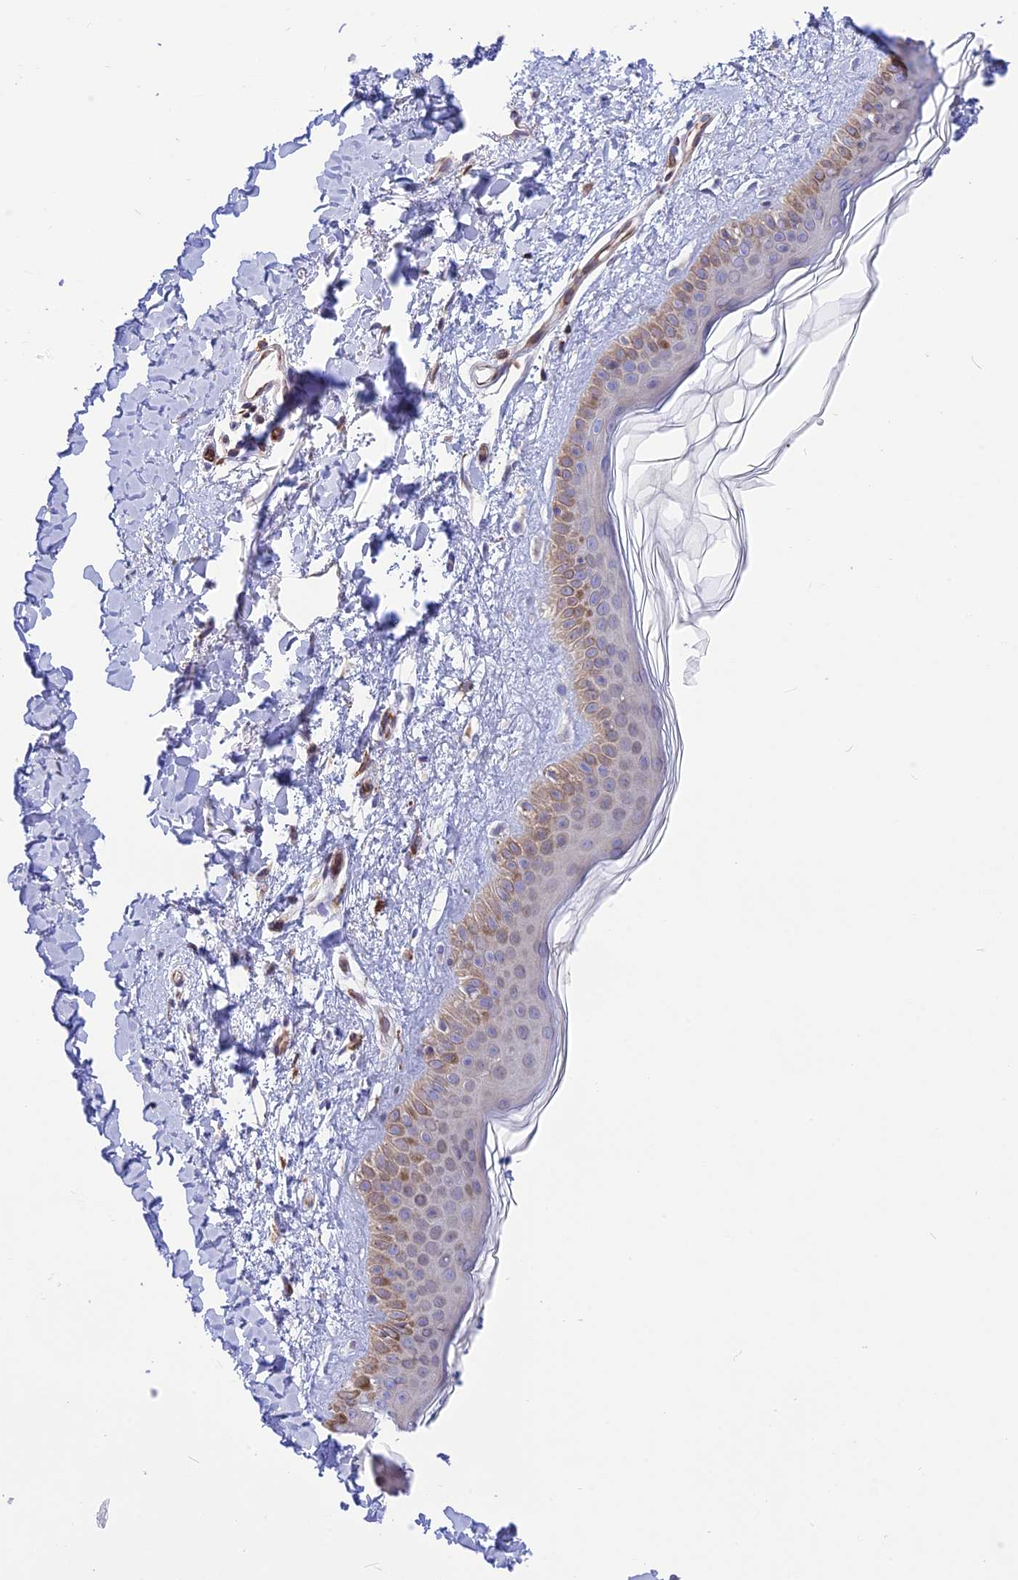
{"staining": {"intensity": "negative", "quantity": "none", "location": "none"}, "tissue": "skin", "cell_type": "Fibroblasts", "image_type": "normal", "snomed": [{"axis": "morphology", "description": "Normal tissue, NOS"}, {"axis": "topography", "description": "Skin"}], "caption": "This is an IHC photomicrograph of unremarkable human skin. There is no positivity in fibroblasts.", "gene": "DOC2B", "patient": {"sex": "female", "age": 58}}